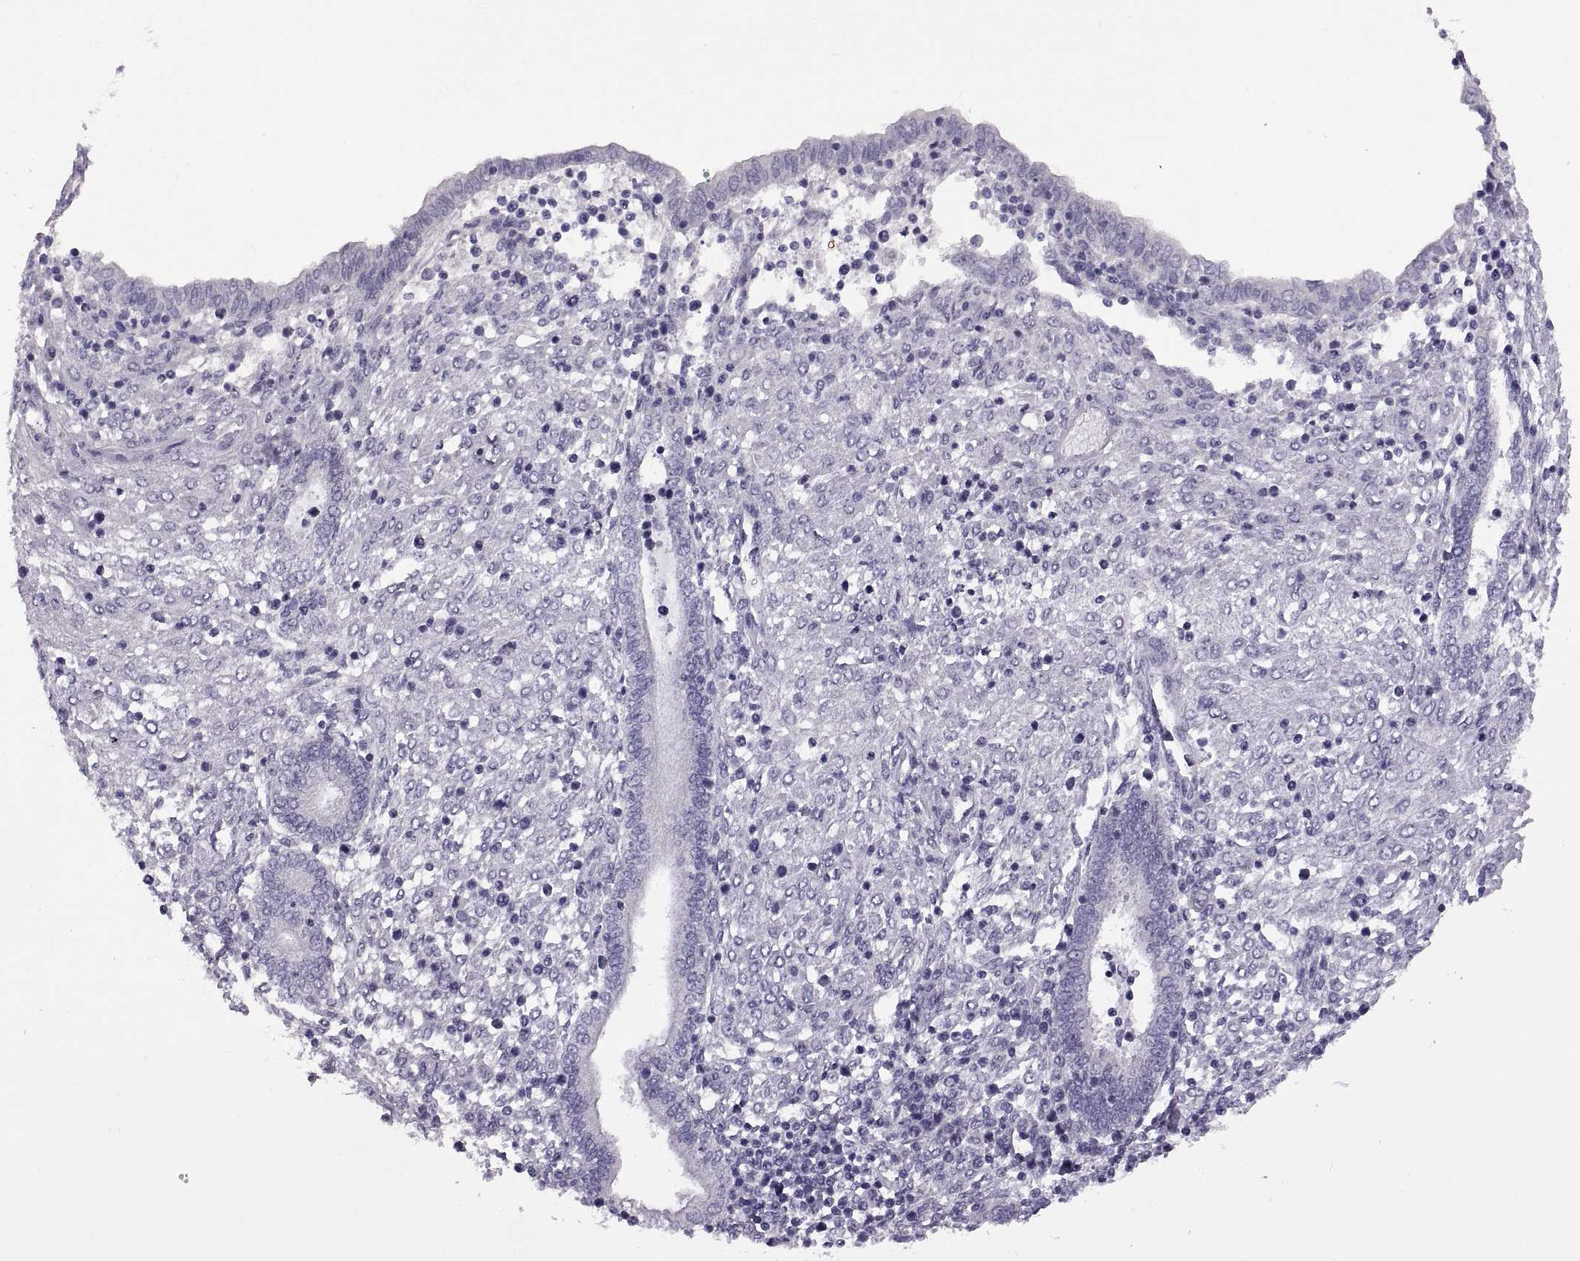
{"staining": {"intensity": "negative", "quantity": "none", "location": "none"}, "tissue": "endometrium", "cell_type": "Cells in endometrial stroma", "image_type": "normal", "snomed": [{"axis": "morphology", "description": "Normal tissue, NOS"}, {"axis": "topography", "description": "Endometrium"}], "caption": "Immunohistochemistry (IHC) histopathology image of normal endometrium: endometrium stained with DAB (3,3'-diaminobenzidine) displays no significant protein staining in cells in endometrial stroma.", "gene": "RDM1", "patient": {"sex": "female", "age": 42}}